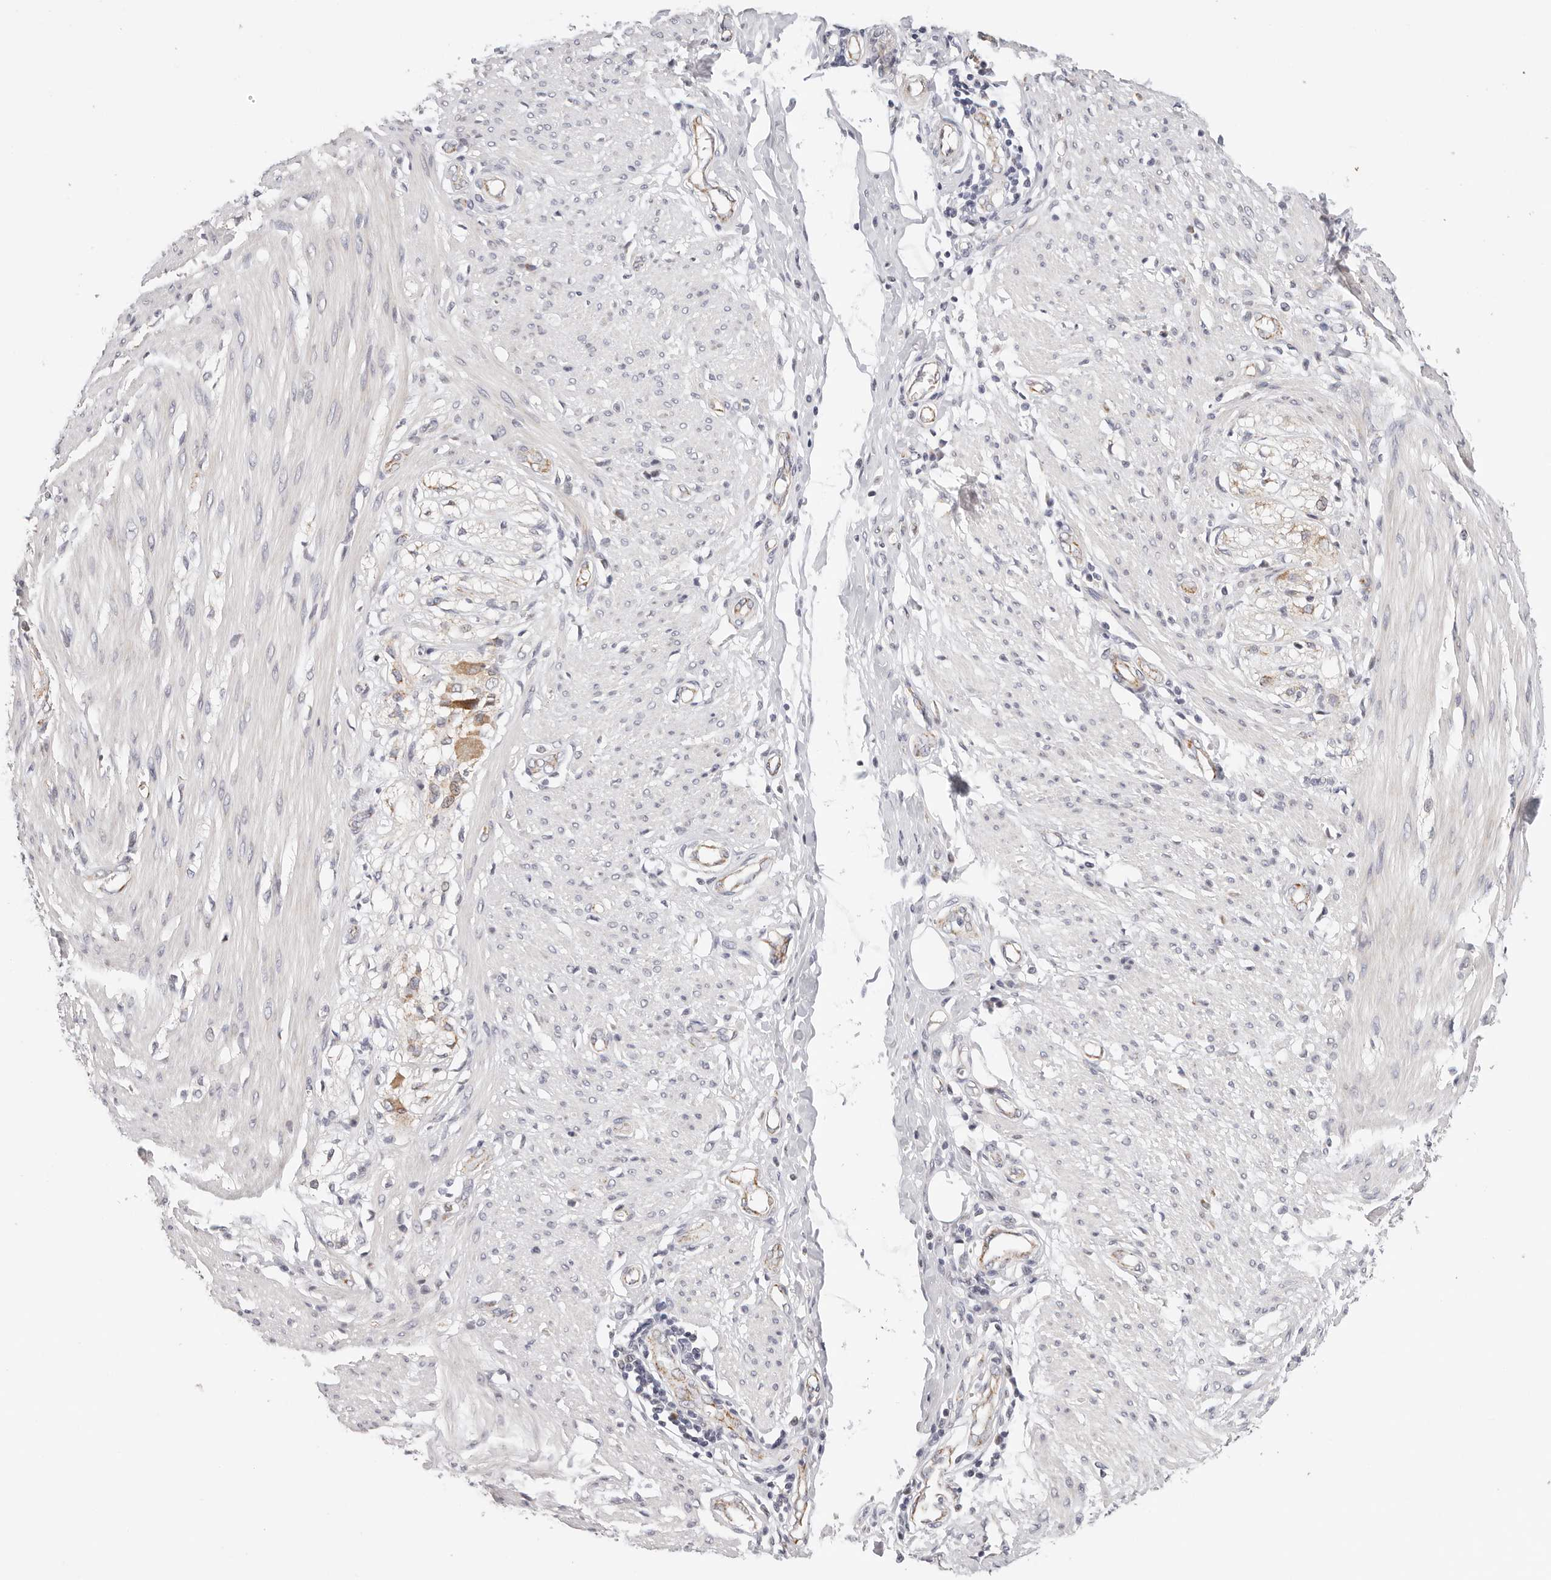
{"staining": {"intensity": "weak", "quantity": "25%-75%", "location": "cytoplasmic/membranous"}, "tissue": "smooth muscle", "cell_type": "Smooth muscle cells", "image_type": "normal", "snomed": [{"axis": "morphology", "description": "Normal tissue, NOS"}, {"axis": "morphology", "description": "Adenocarcinoma, NOS"}, {"axis": "topography", "description": "Colon"}, {"axis": "topography", "description": "Peripheral nerve tissue"}], "caption": "Approximately 25%-75% of smooth muscle cells in unremarkable smooth muscle display weak cytoplasmic/membranous protein expression as visualized by brown immunohistochemical staining.", "gene": "AFDN", "patient": {"sex": "male", "age": 14}}